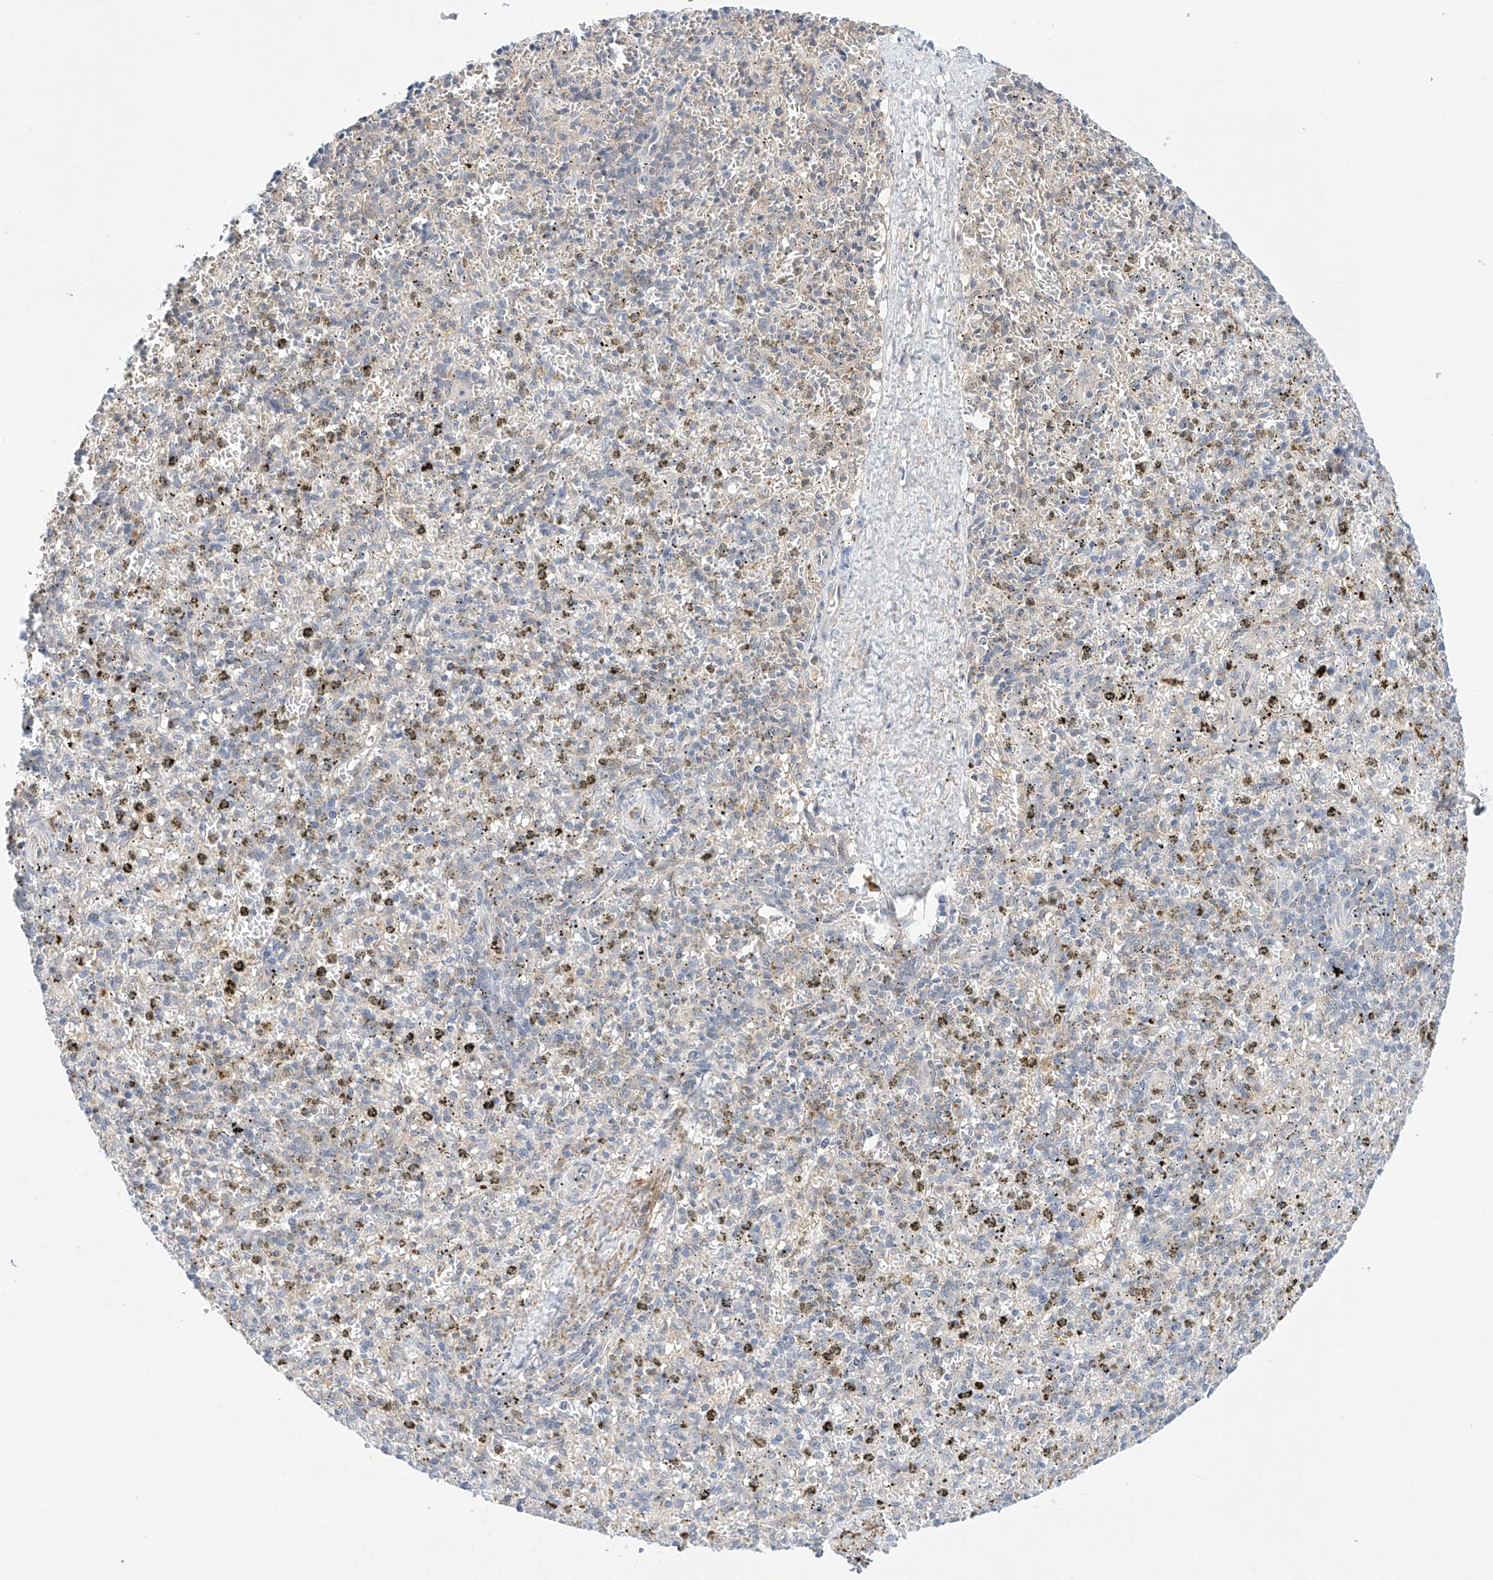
{"staining": {"intensity": "negative", "quantity": "none", "location": "none"}, "tissue": "spleen", "cell_type": "Cells in red pulp", "image_type": "normal", "snomed": [{"axis": "morphology", "description": "Normal tissue, NOS"}, {"axis": "topography", "description": "Spleen"}], "caption": "Immunohistochemistry (IHC) image of unremarkable spleen stained for a protein (brown), which reveals no expression in cells in red pulp.", "gene": "PGGT1B", "patient": {"sex": "male", "age": 72}}